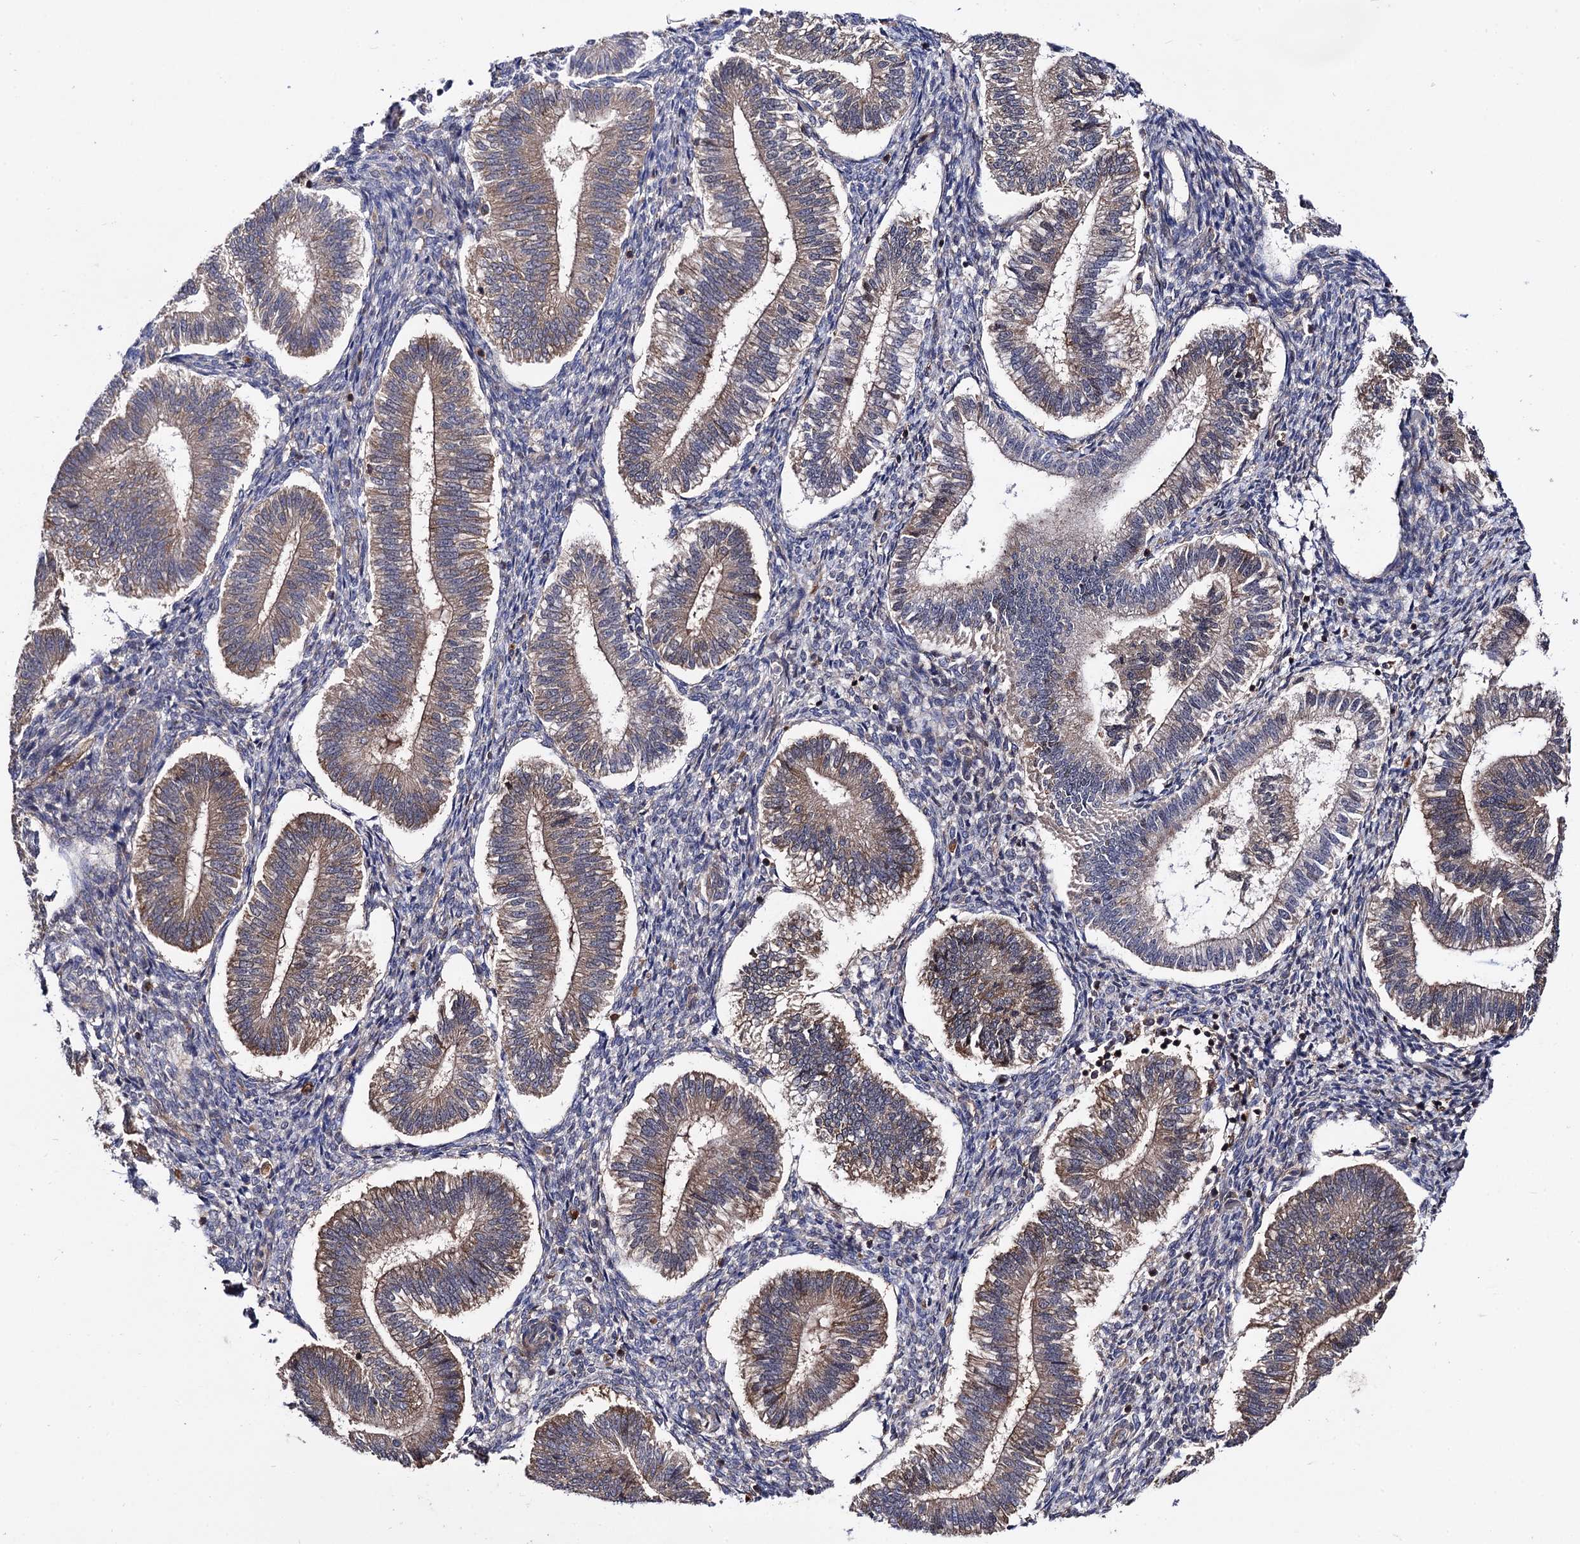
{"staining": {"intensity": "negative", "quantity": "none", "location": "none"}, "tissue": "endometrium", "cell_type": "Cells in endometrial stroma", "image_type": "normal", "snomed": [{"axis": "morphology", "description": "Normal tissue, NOS"}, {"axis": "topography", "description": "Endometrium"}], "caption": "IHC image of unremarkable endometrium stained for a protein (brown), which reveals no expression in cells in endometrial stroma.", "gene": "MICAL2", "patient": {"sex": "female", "age": 25}}